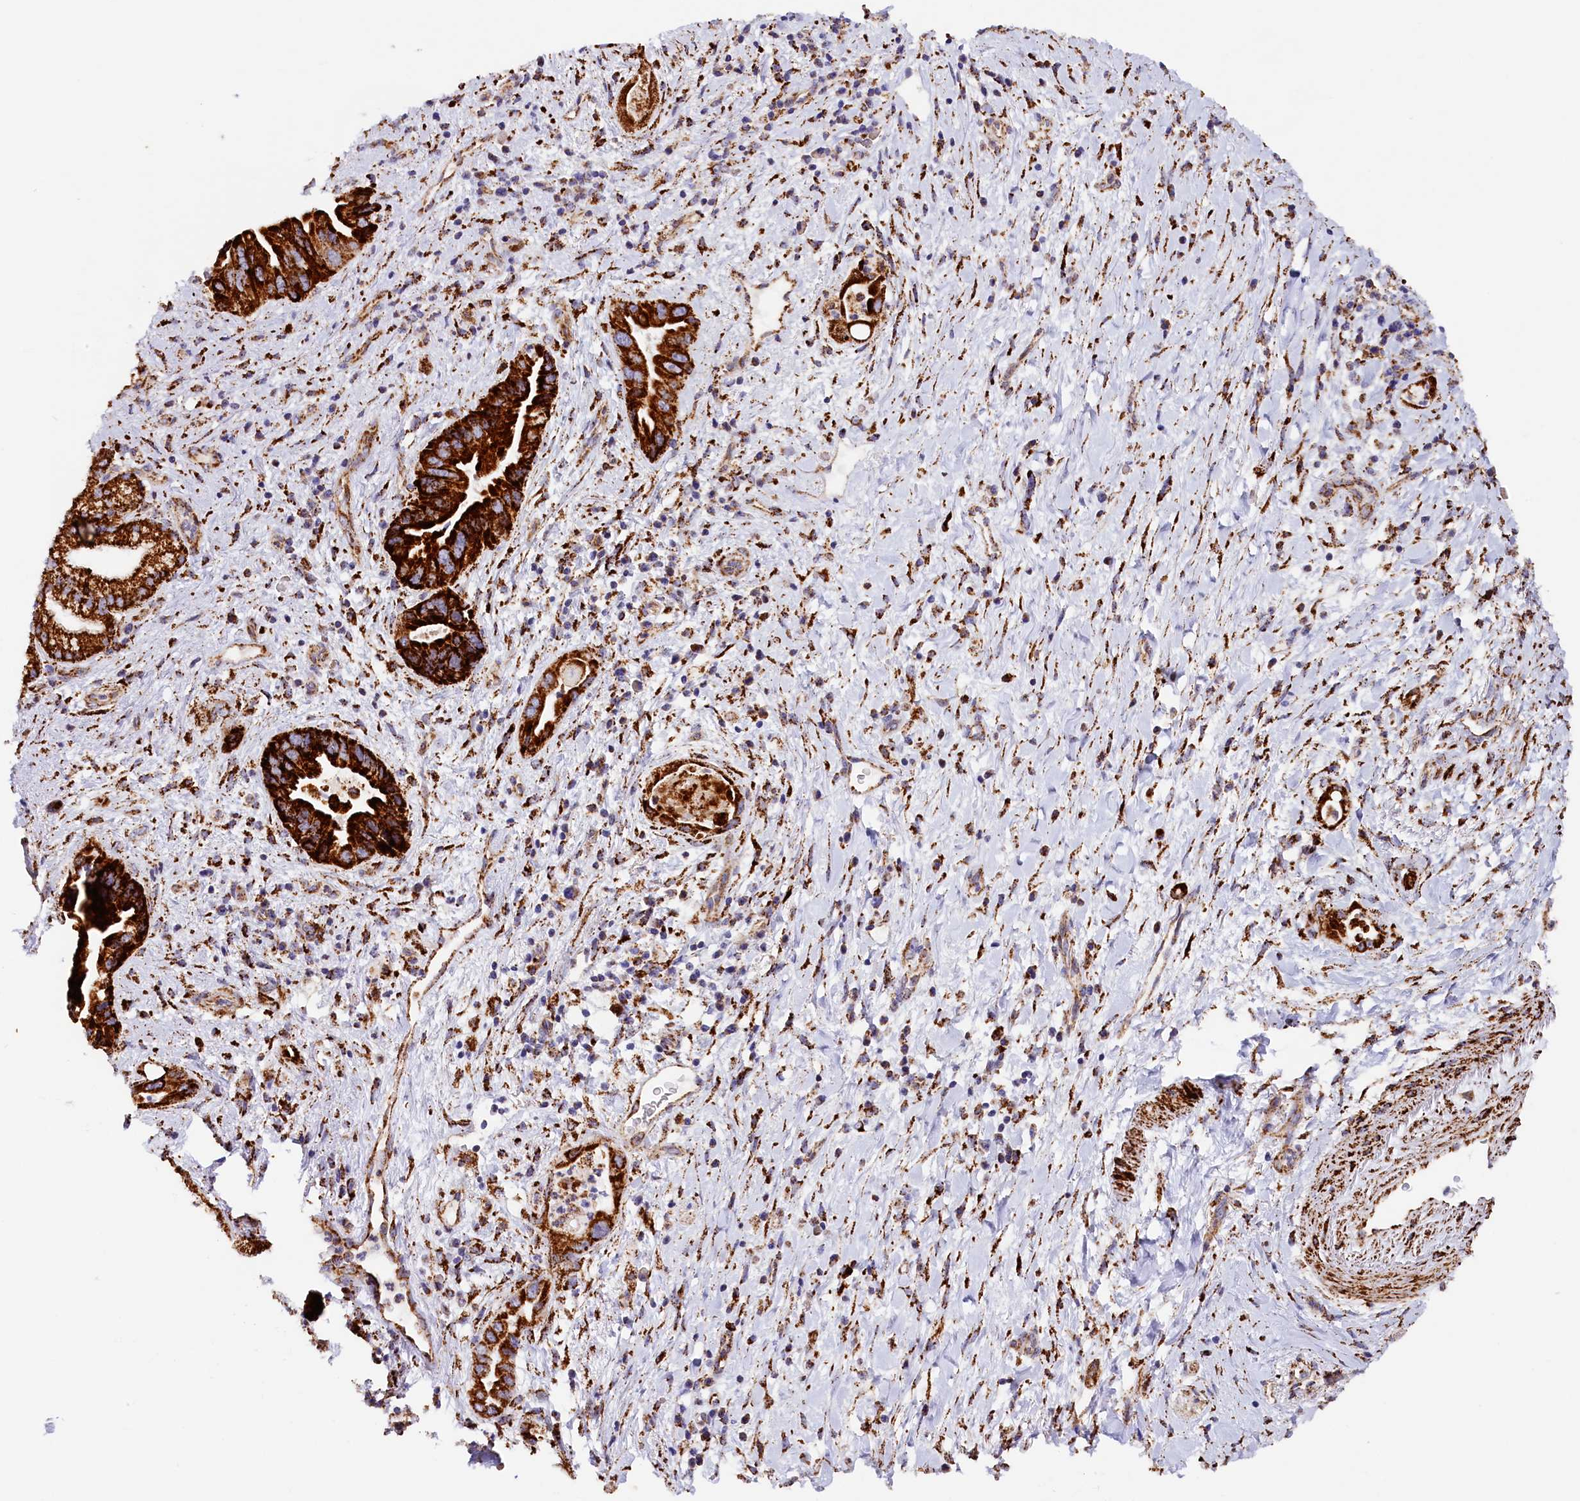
{"staining": {"intensity": "strong", "quantity": ">75%", "location": "cytoplasmic/membranous"}, "tissue": "pancreatic cancer", "cell_type": "Tumor cells", "image_type": "cancer", "snomed": [{"axis": "morphology", "description": "Adenocarcinoma, NOS"}, {"axis": "topography", "description": "Pancreas"}], "caption": "Immunohistochemical staining of human adenocarcinoma (pancreatic) exhibits high levels of strong cytoplasmic/membranous protein staining in approximately >75% of tumor cells.", "gene": "AKTIP", "patient": {"sex": "female", "age": 77}}